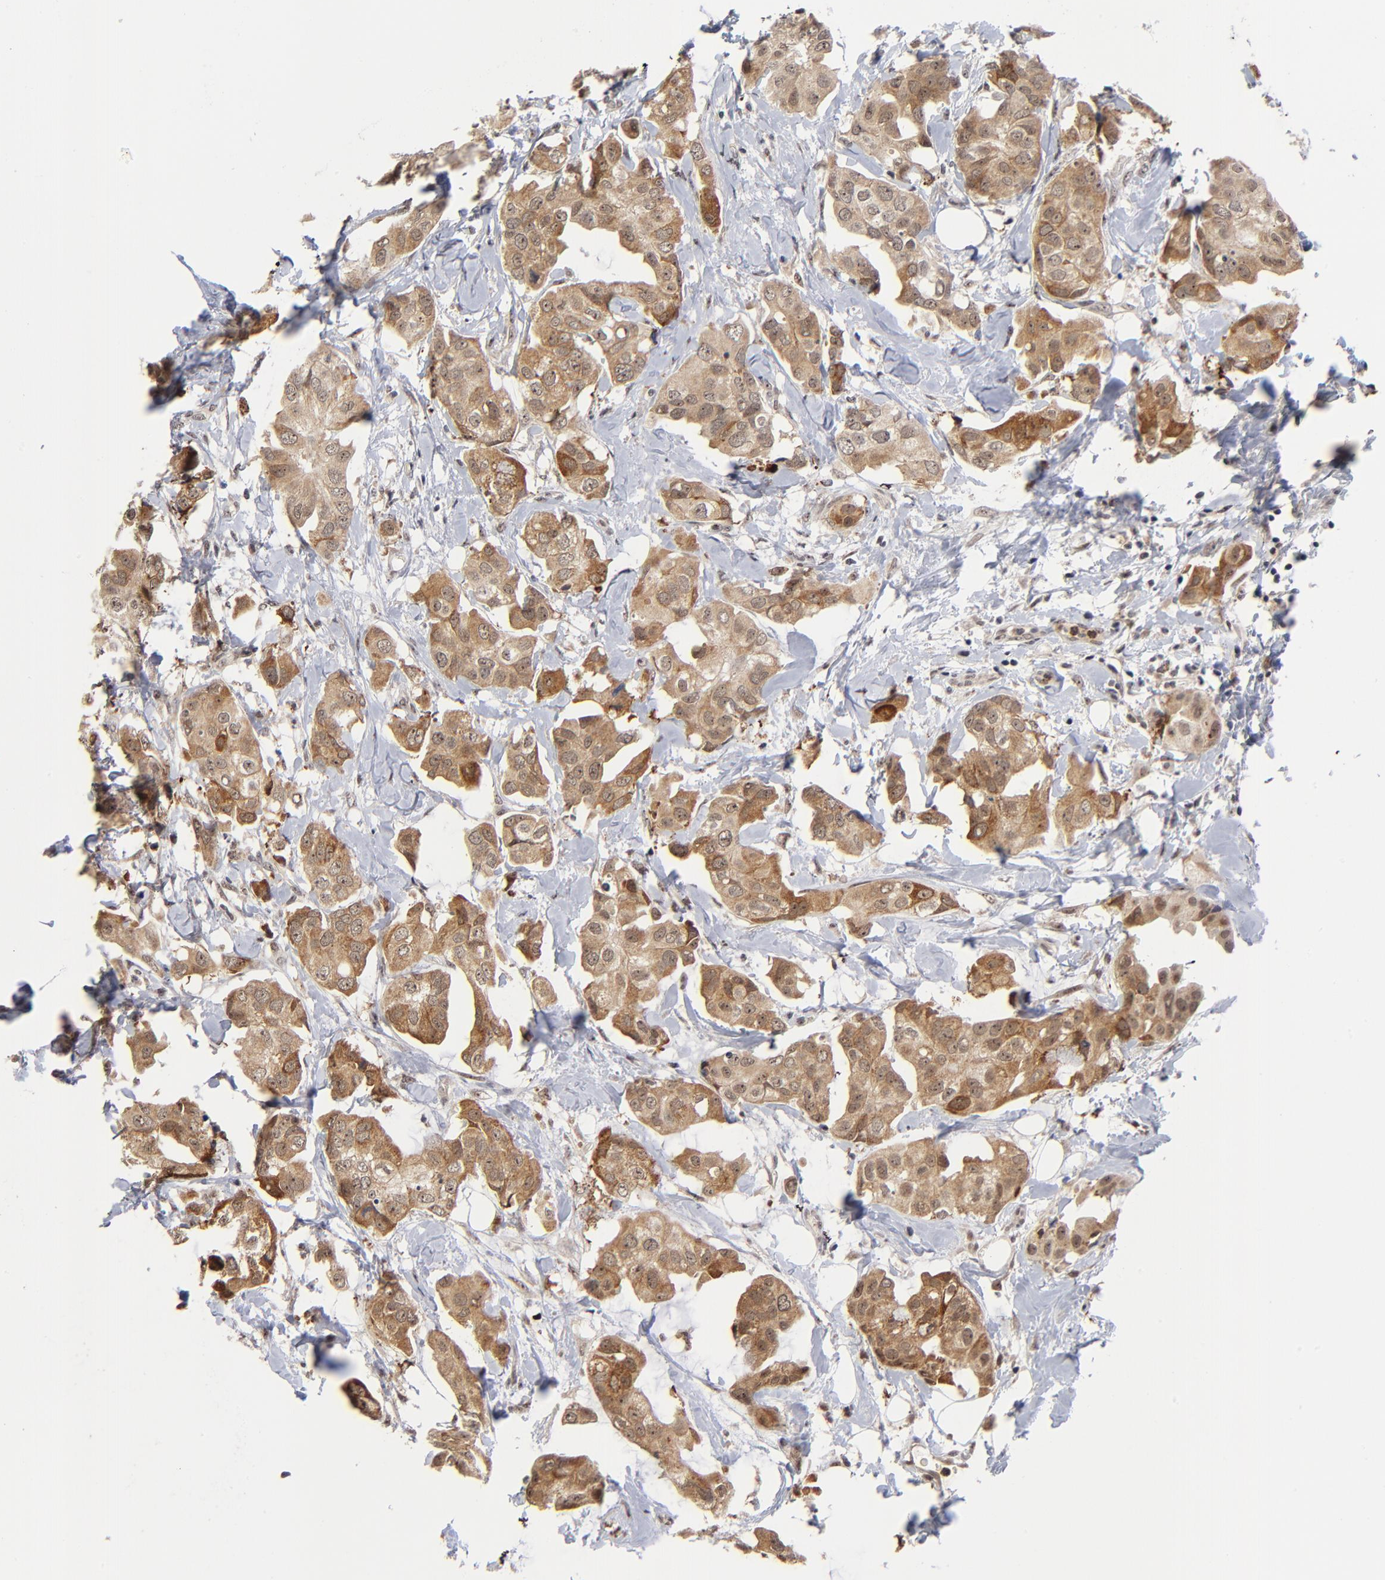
{"staining": {"intensity": "weak", "quantity": ">75%", "location": "cytoplasmic/membranous,nuclear"}, "tissue": "breast cancer", "cell_type": "Tumor cells", "image_type": "cancer", "snomed": [{"axis": "morphology", "description": "Duct carcinoma"}, {"axis": "topography", "description": "Breast"}], "caption": "Immunohistochemical staining of human breast cancer shows low levels of weak cytoplasmic/membranous and nuclear protein expression in about >75% of tumor cells.", "gene": "ZNF419", "patient": {"sex": "female", "age": 40}}